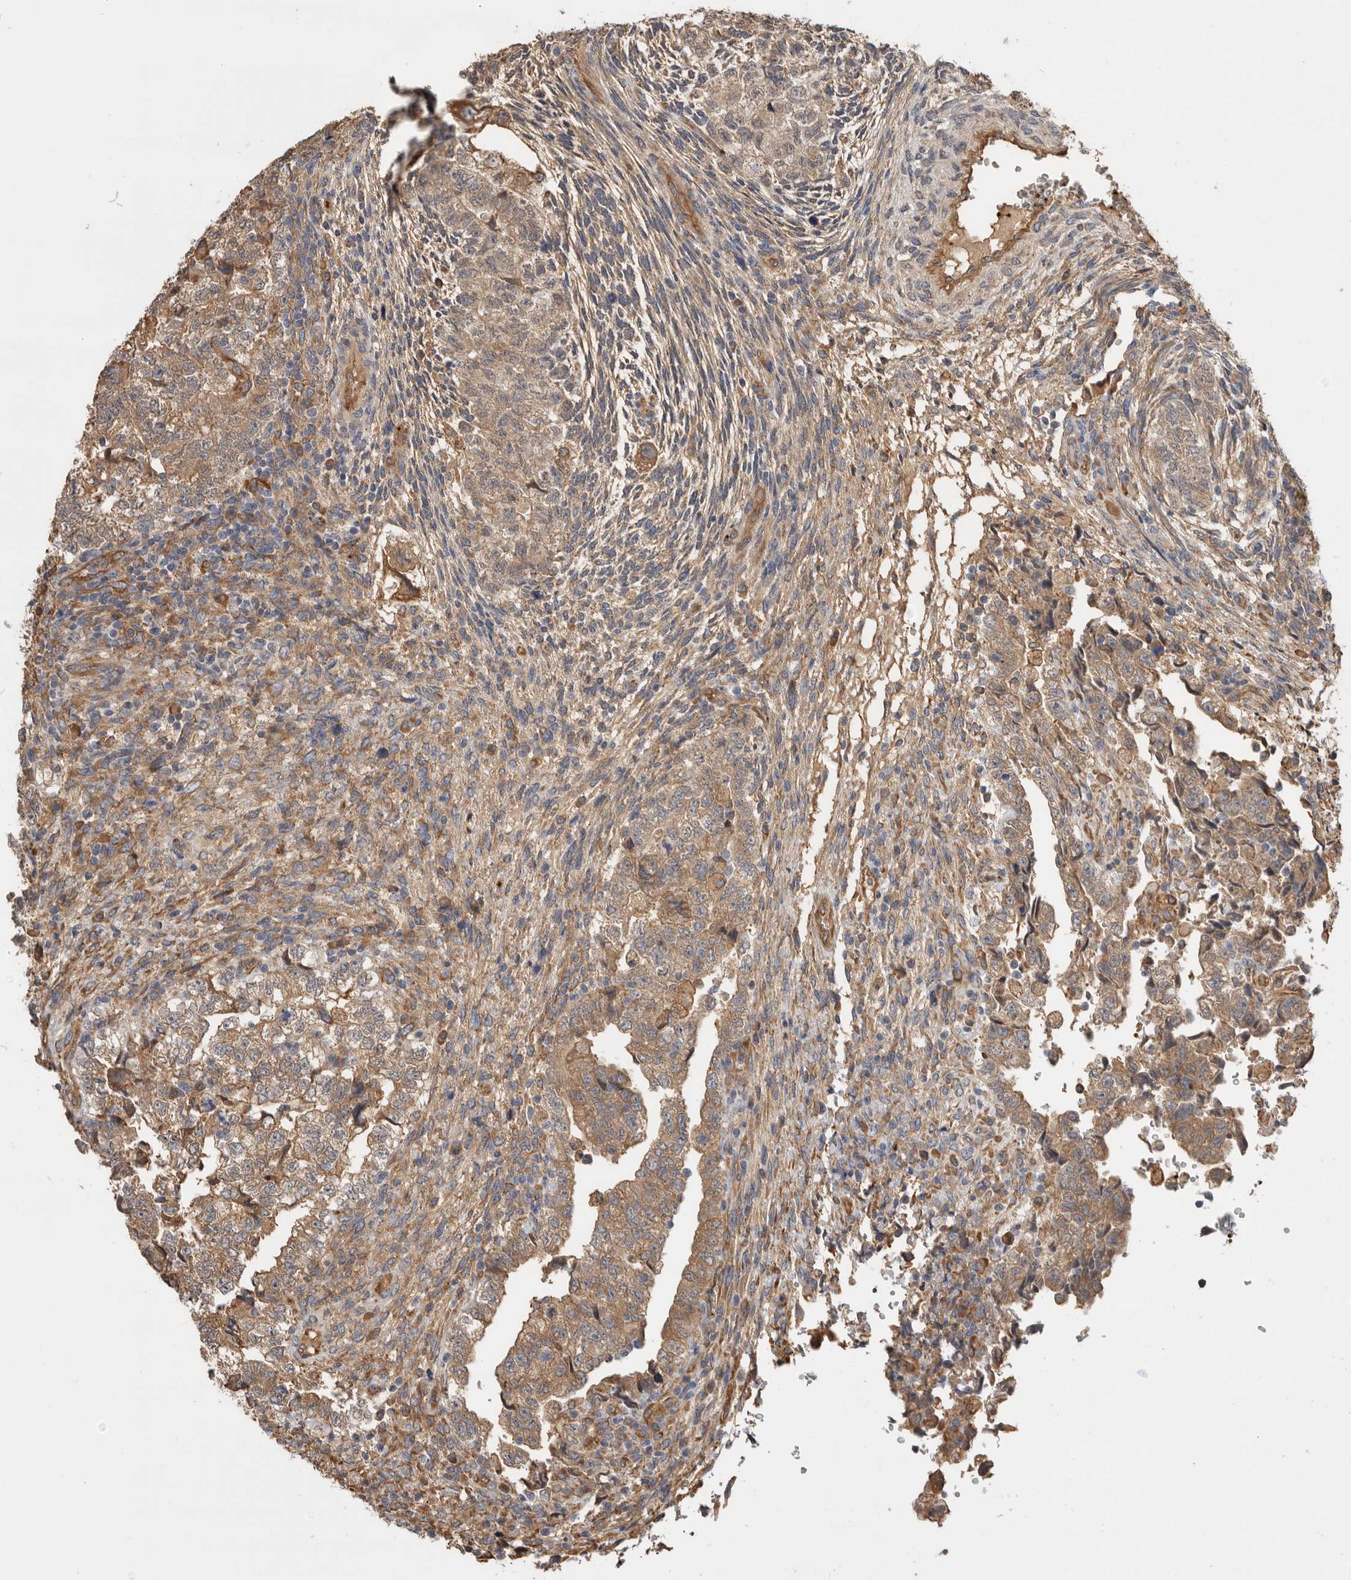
{"staining": {"intensity": "moderate", "quantity": ">75%", "location": "cytoplasmic/membranous"}, "tissue": "testis cancer", "cell_type": "Tumor cells", "image_type": "cancer", "snomed": [{"axis": "morphology", "description": "Normal tissue, NOS"}, {"axis": "morphology", "description": "Carcinoma, Embryonal, NOS"}, {"axis": "topography", "description": "Testis"}], "caption": "Tumor cells demonstrate medium levels of moderate cytoplasmic/membranous expression in about >75% of cells in embryonal carcinoma (testis). (IHC, brightfield microscopy, high magnification).", "gene": "CDC42BPB", "patient": {"sex": "male", "age": 36}}